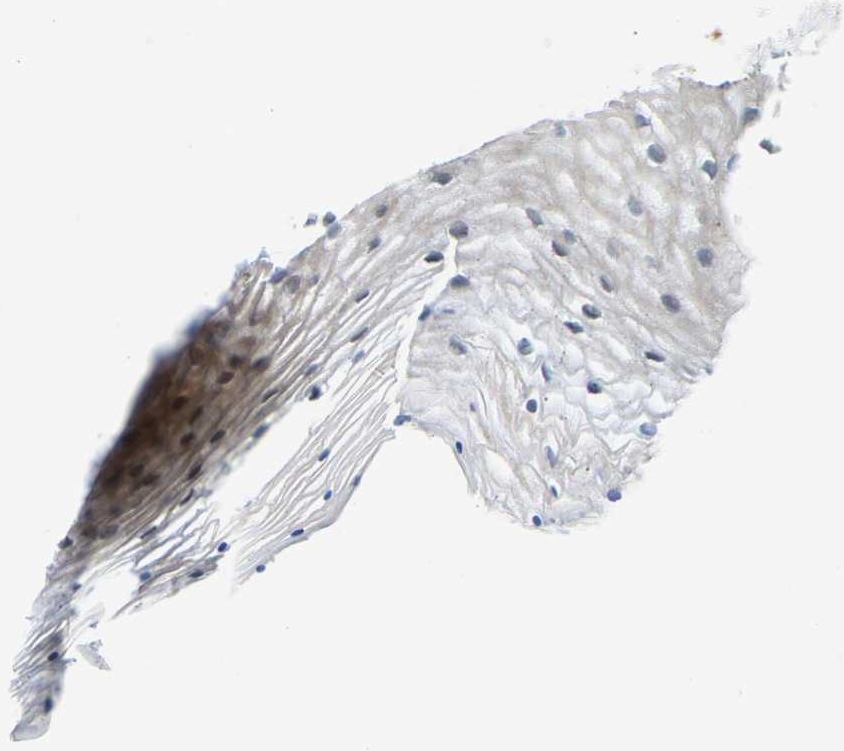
{"staining": {"intensity": "weak", "quantity": "<25%", "location": "cytoplasmic/membranous"}, "tissue": "vagina", "cell_type": "Squamous epithelial cells", "image_type": "normal", "snomed": [{"axis": "morphology", "description": "Normal tissue, NOS"}, {"axis": "topography", "description": "Vagina"}], "caption": "High power microscopy micrograph of an immunohistochemistry photomicrograph of benign vagina, revealing no significant positivity in squamous epithelial cells.", "gene": "PLCG2", "patient": {"sex": "female", "age": 32}}